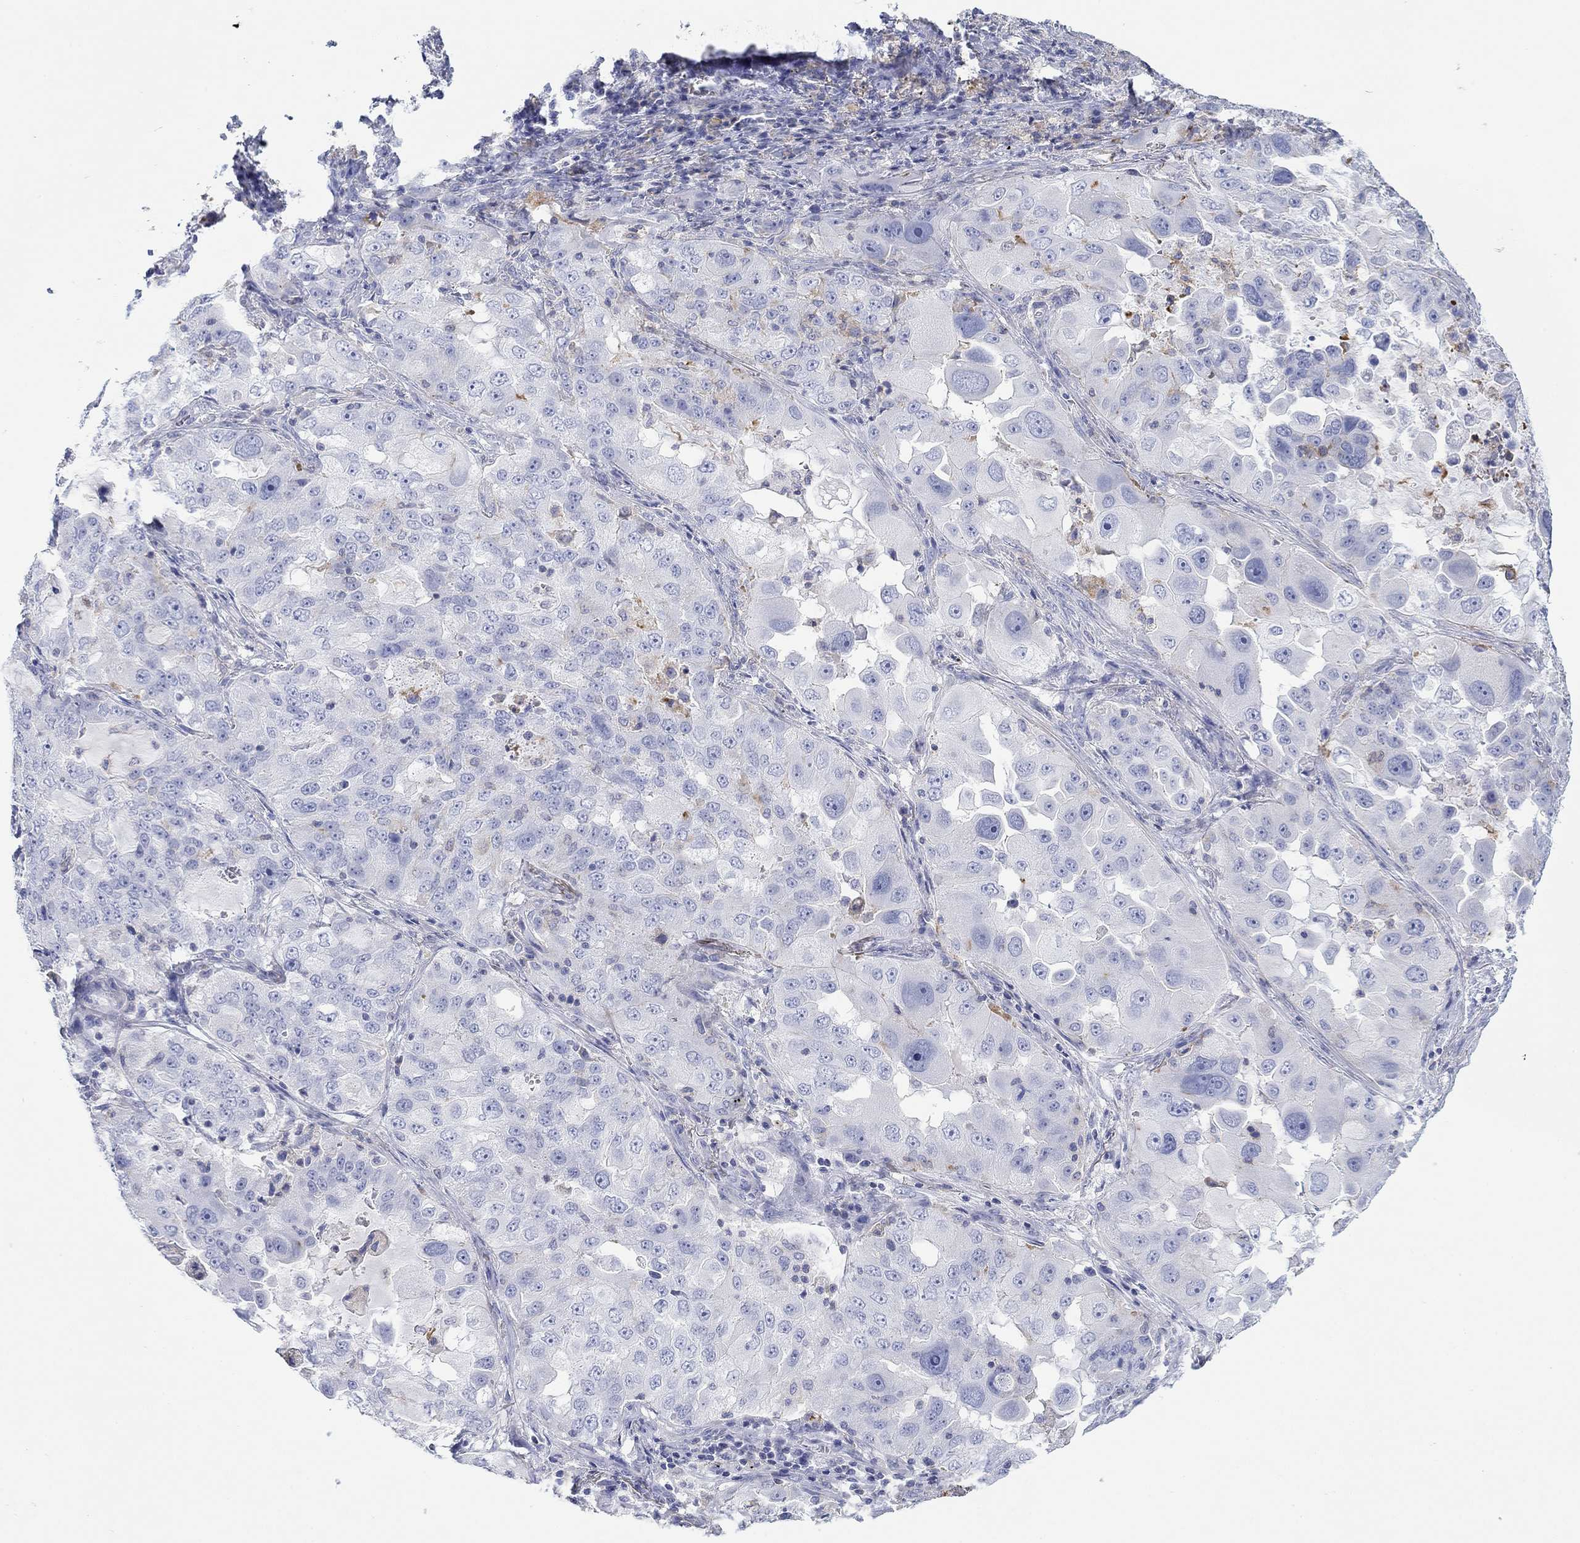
{"staining": {"intensity": "negative", "quantity": "none", "location": "none"}, "tissue": "lung cancer", "cell_type": "Tumor cells", "image_type": "cancer", "snomed": [{"axis": "morphology", "description": "Adenocarcinoma, NOS"}, {"axis": "topography", "description": "Lung"}], "caption": "The immunohistochemistry (IHC) micrograph has no significant positivity in tumor cells of lung cancer tissue. (Stains: DAB immunohistochemistry with hematoxylin counter stain, Microscopy: brightfield microscopy at high magnification).", "gene": "PPIL6", "patient": {"sex": "female", "age": 61}}